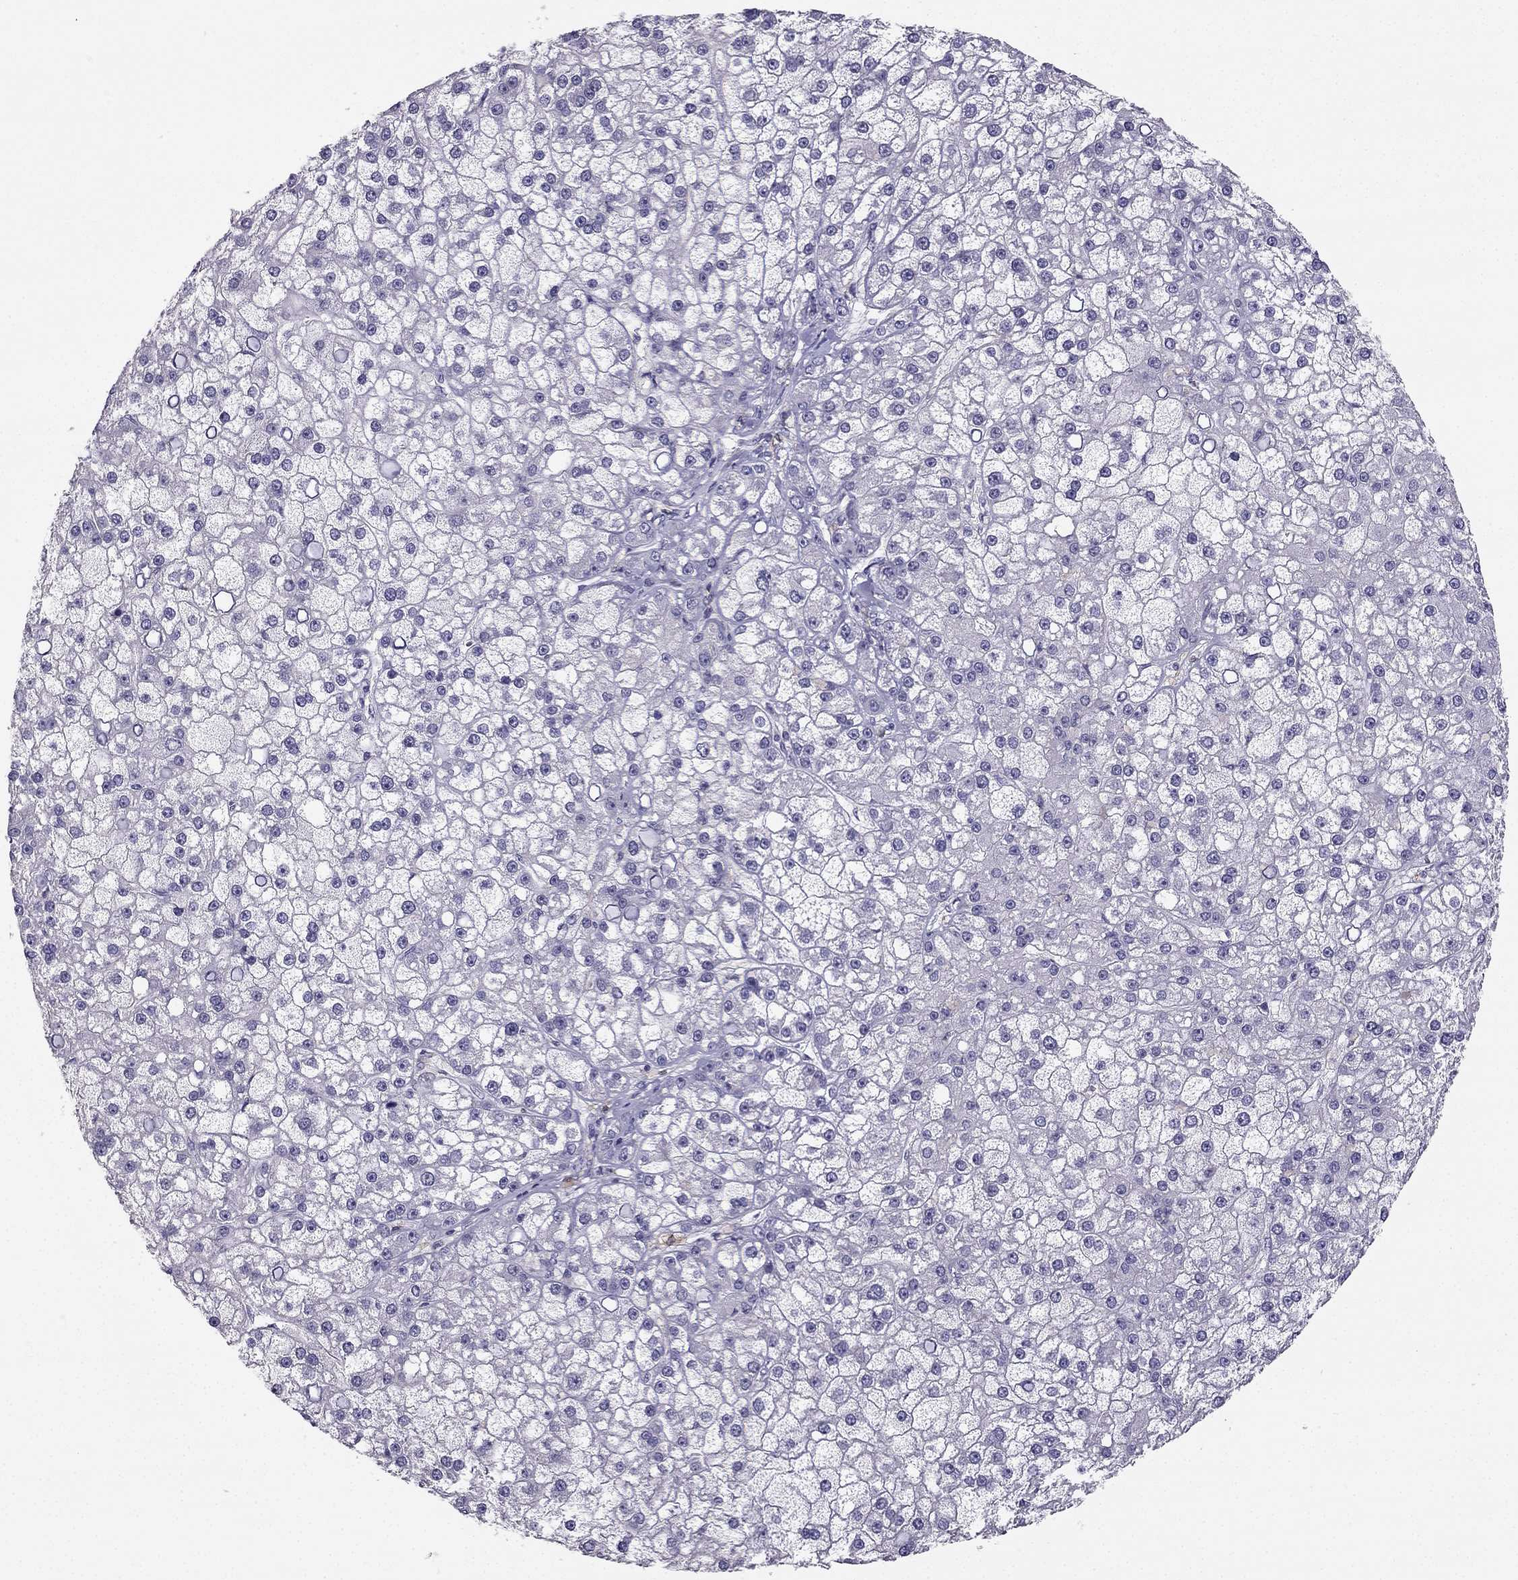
{"staining": {"intensity": "negative", "quantity": "none", "location": "none"}, "tissue": "liver cancer", "cell_type": "Tumor cells", "image_type": "cancer", "snomed": [{"axis": "morphology", "description": "Carcinoma, Hepatocellular, NOS"}, {"axis": "topography", "description": "Liver"}], "caption": "Tumor cells show no significant protein positivity in liver cancer. (DAB immunohistochemistry with hematoxylin counter stain).", "gene": "LMTK3", "patient": {"sex": "male", "age": 67}}